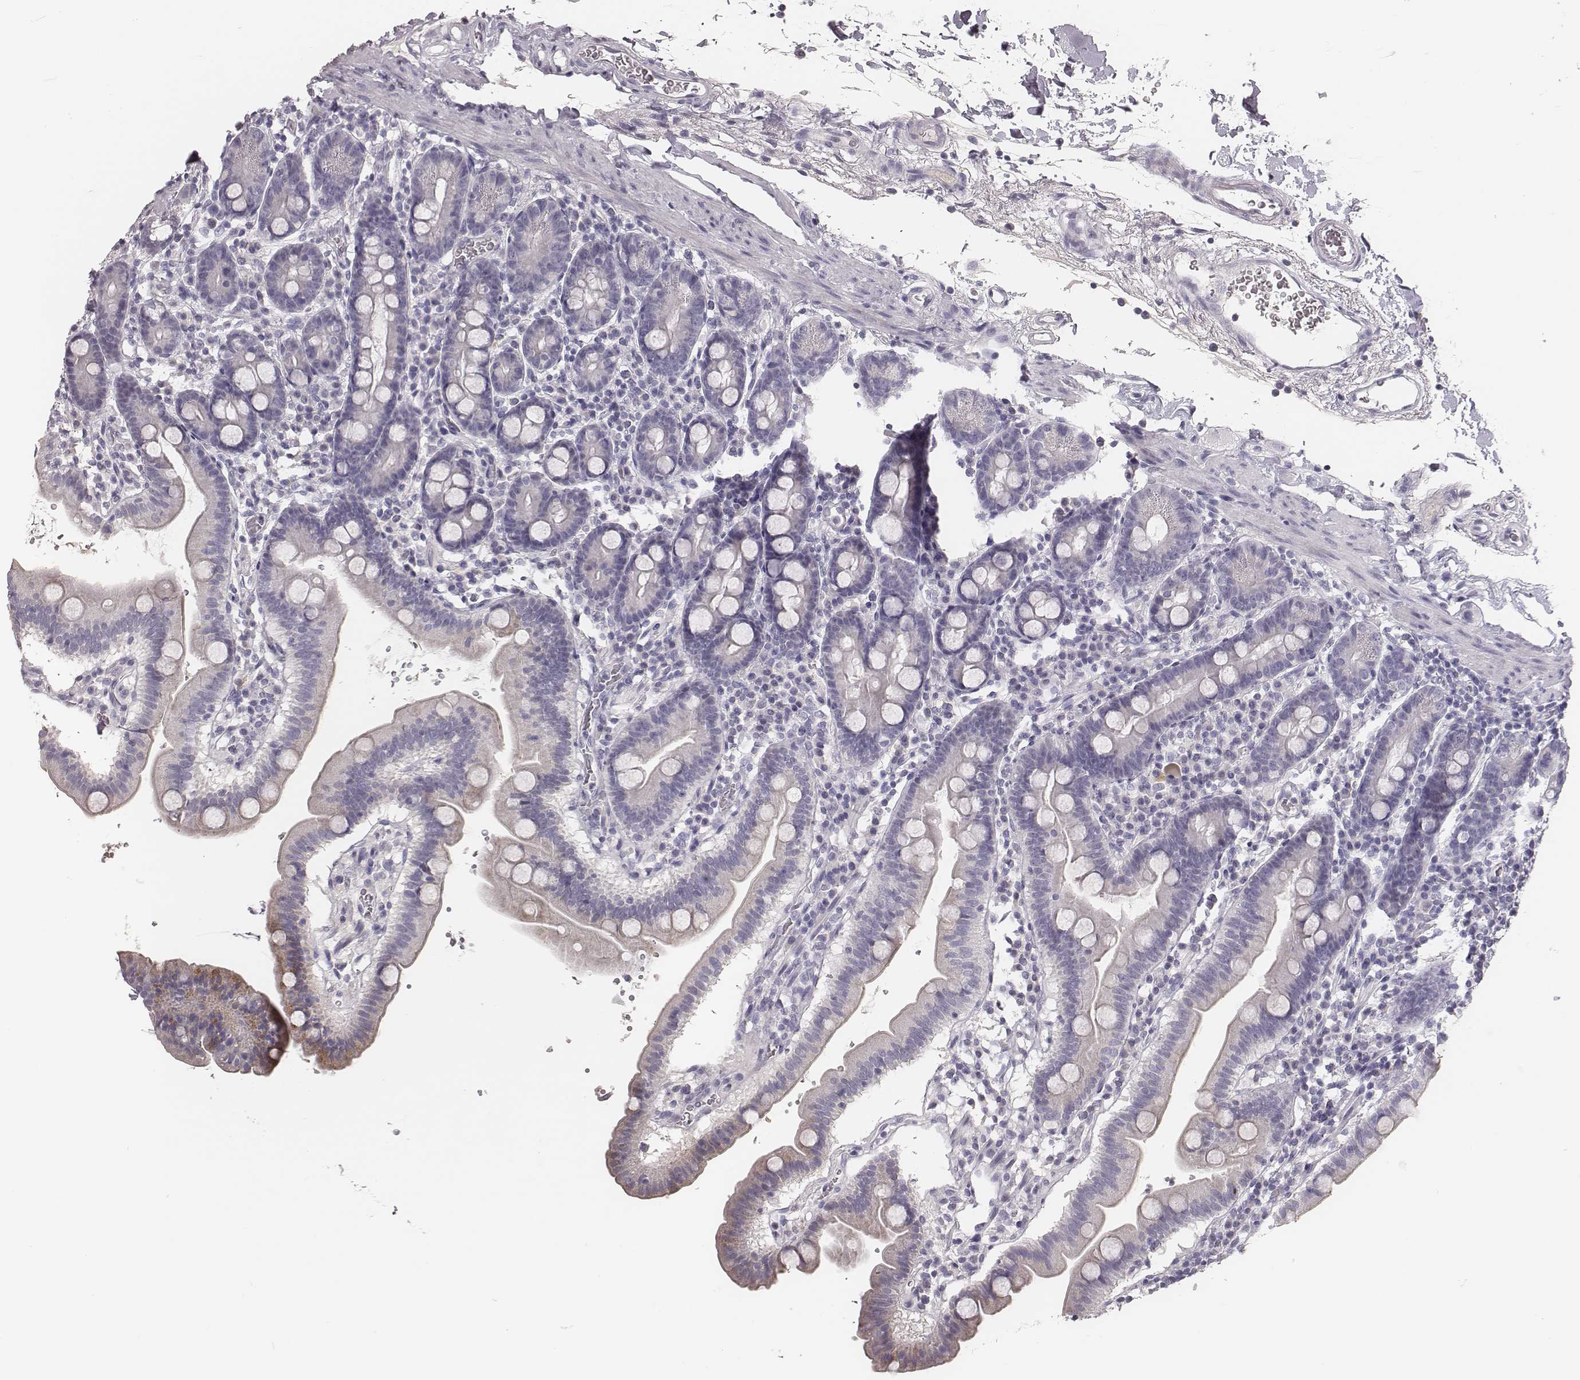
{"staining": {"intensity": "negative", "quantity": "none", "location": "none"}, "tissue": "duodenum", "cell_type": "Glandular cells", "image_type": "normal", "snomed": [{"axis": "morphology", "description": "Normal tissue, NOS"}, {"axis": "topography", "description": "Duodenum"}], "caption": "Immunohistochemical staining of normal duodenum demonstrates no significant positivity in glandular cells.", "gene": "MYH6", "patient": {"sex": "male", "age": 59}}